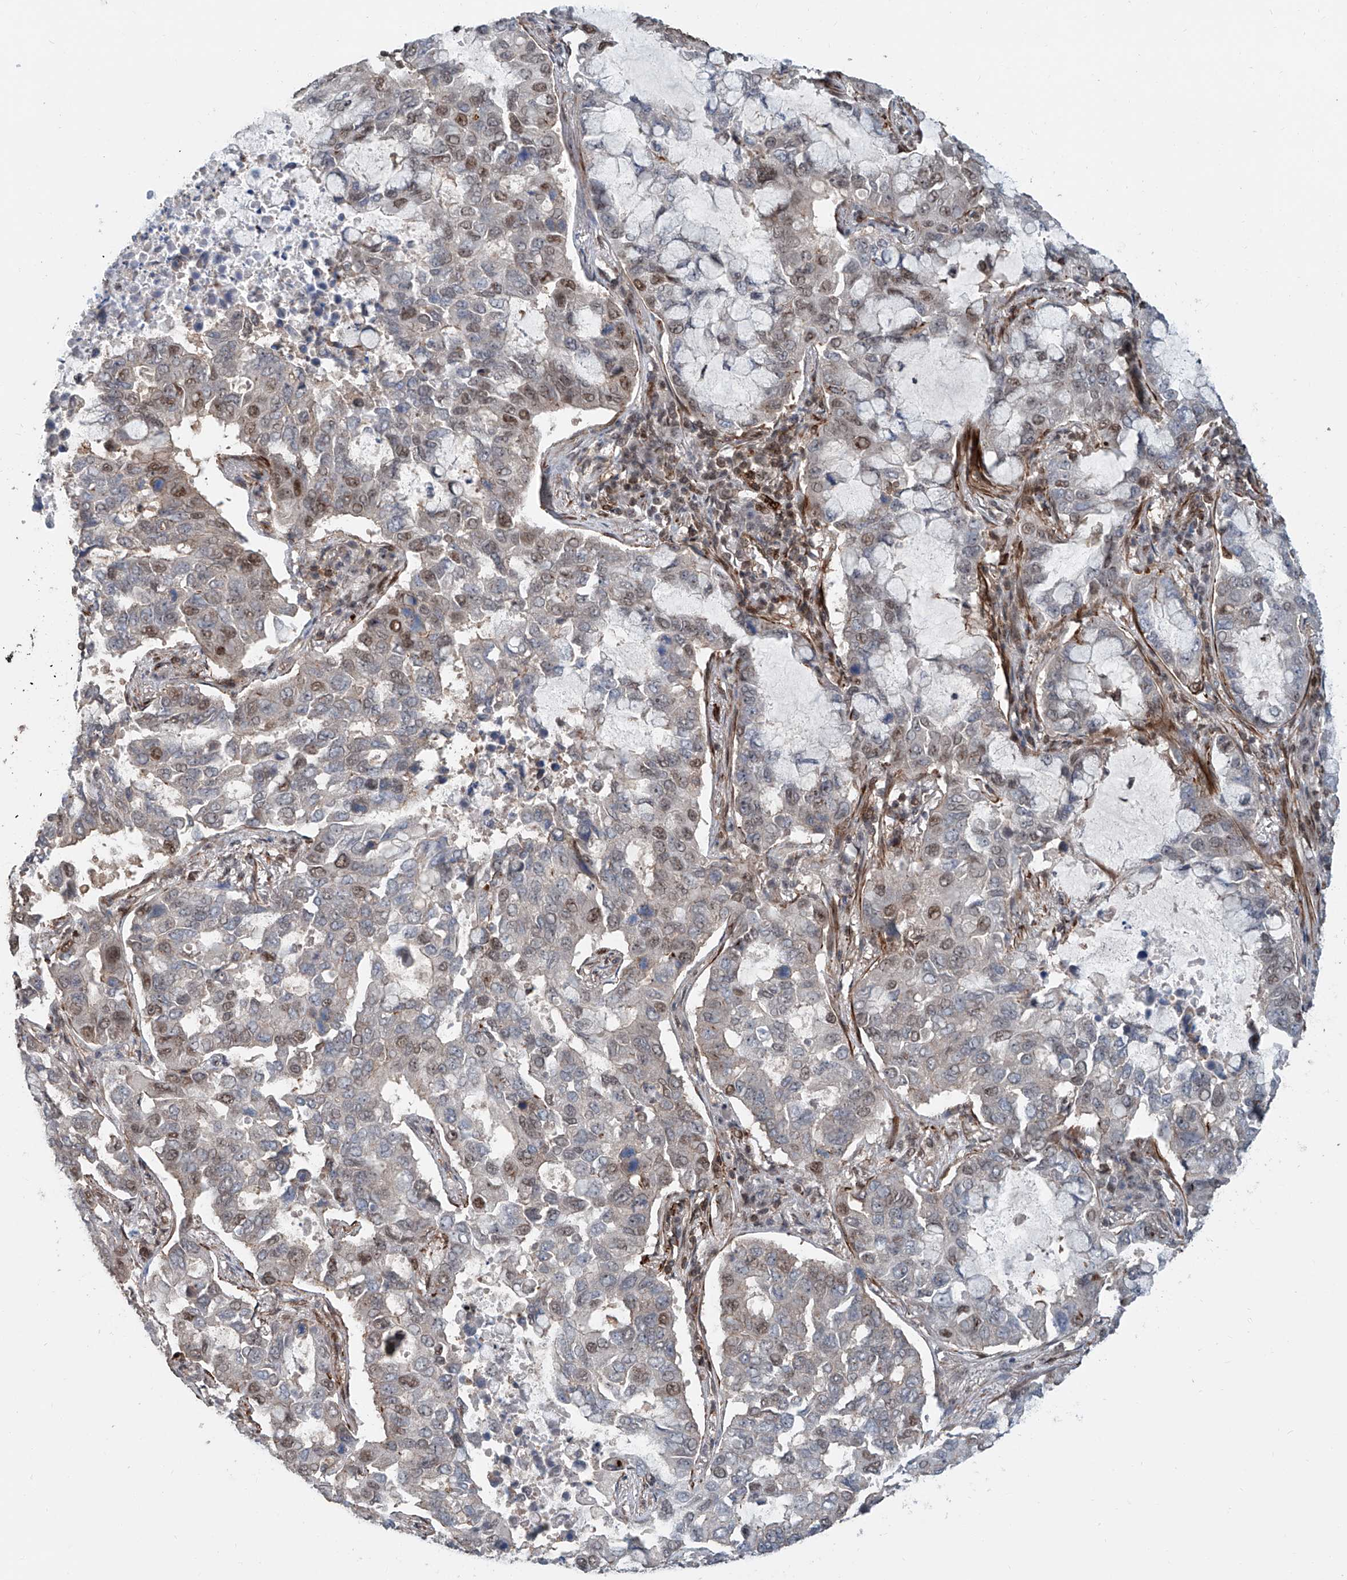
{"staining": {"intensity": "moderate", "quantity": "25%-75%", "location": "nuclear"}, "tissue": "lung cancer", "cell_type": "Tumor cells", "image_type": "cancer", "snomed": [{"axis": "morphology", "description": "Adenocarcinoma, NOS"}, {"axis": "topography", "description": "Lung"}], "caption": "Immunohistochemical staining of human lung adenocarcinoma reveals moderate nuclear protein positivity in approximately 25%-75% of tumor cells.", "gene": "SDE2", "patient": {"sex": "male", "age": 64}}